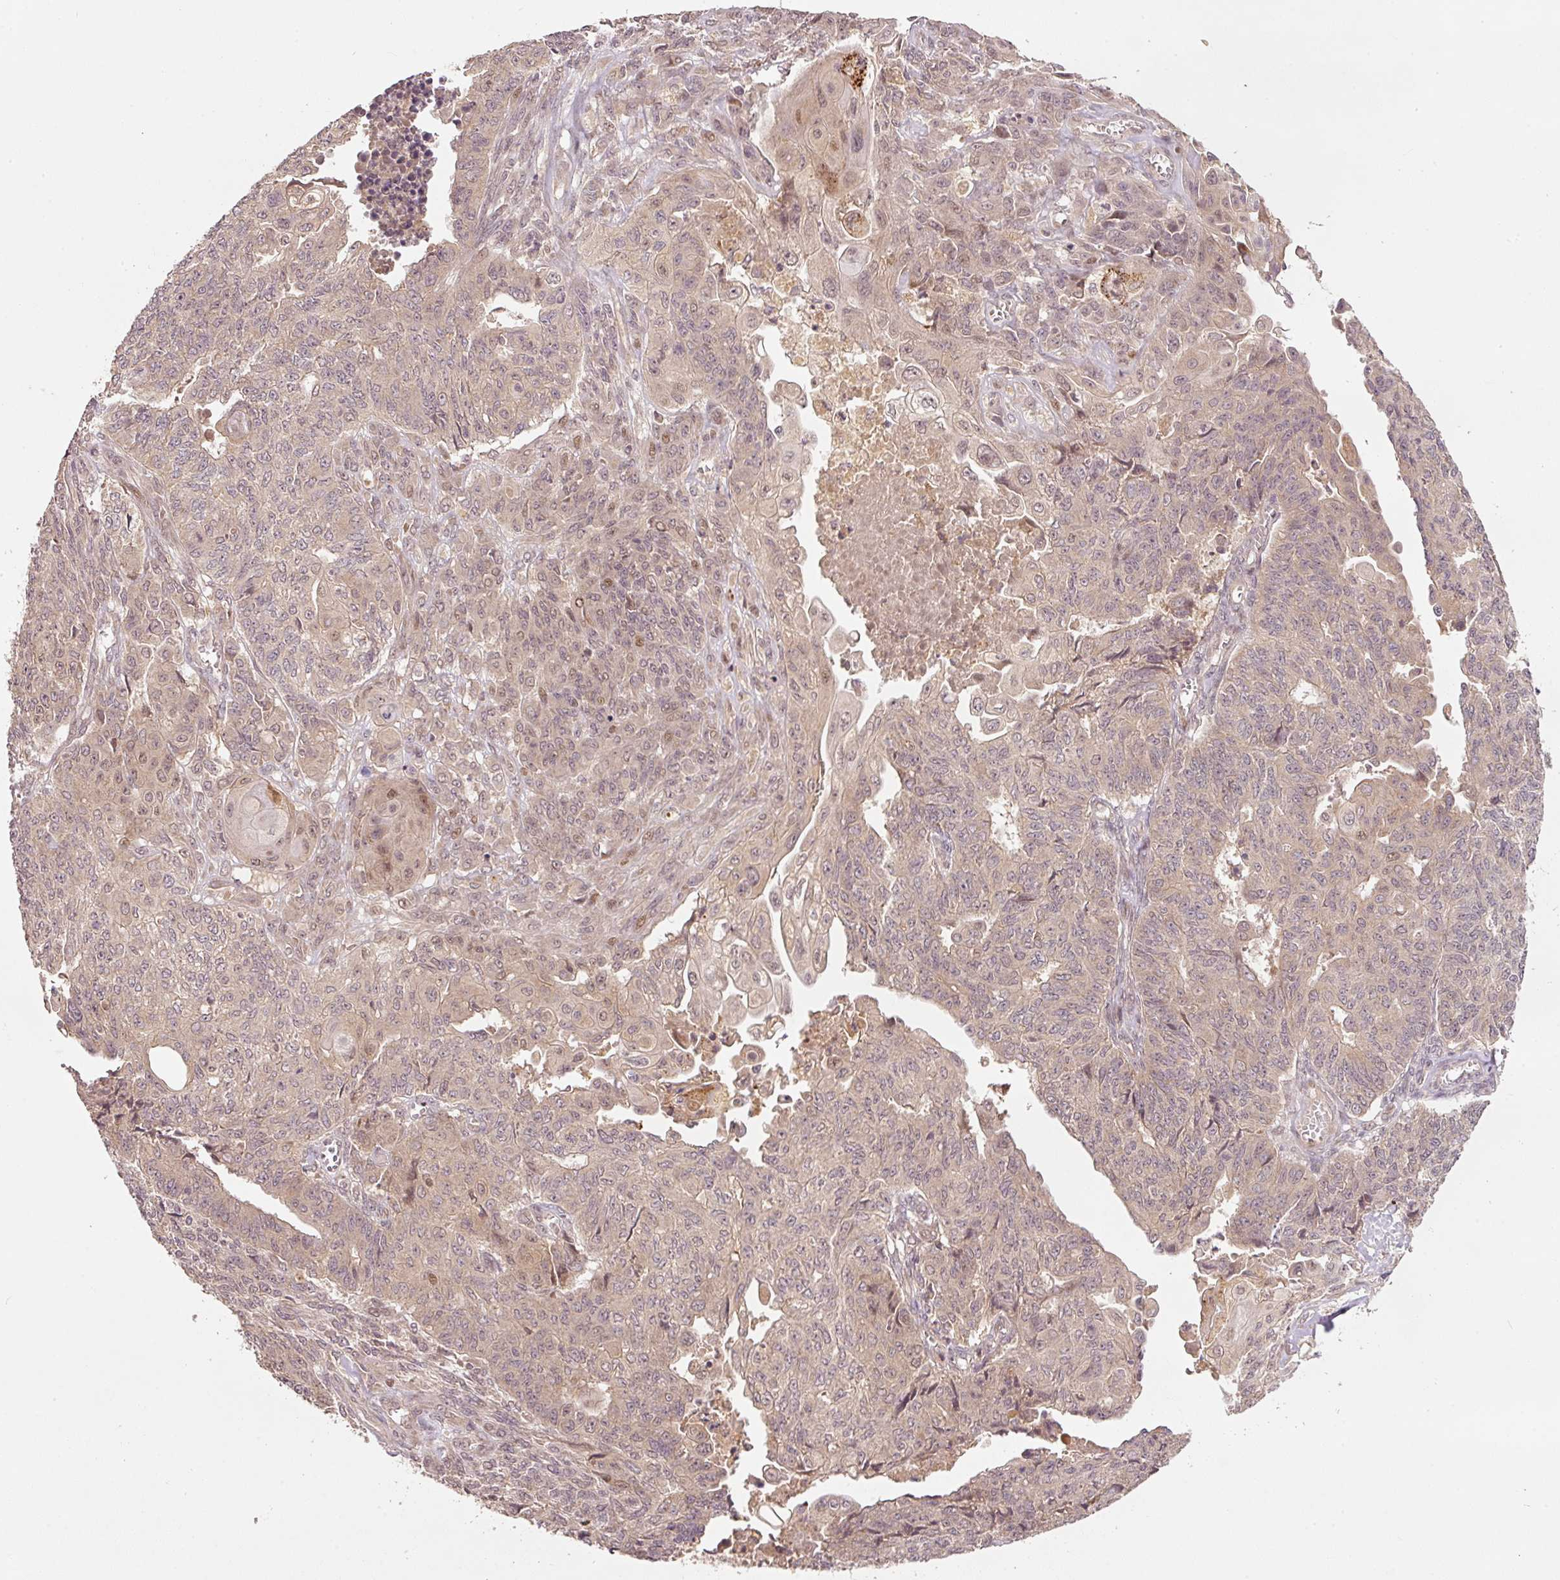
{"staining": {"intensity": "moderate", "quantity": "<25%", "location": "nuclear"}, "tissue": "endometrial cancer", "cell_type": "Tumor cells", "image_type": "cancer", "snomed": [{"axis": "morphology", "description": "Adenocarcinoma, NOS"}, {"axis": "topography", "description": "Endometrium"}], "caption": "Human adenocarcinoma (endometrial) stained for a protein (brown) reveals moderate nuclear positive positivity in approximately <25% of tumor cells.", "gene": "PCDHB1", "patient": {"sex": "female", "age": 32}}